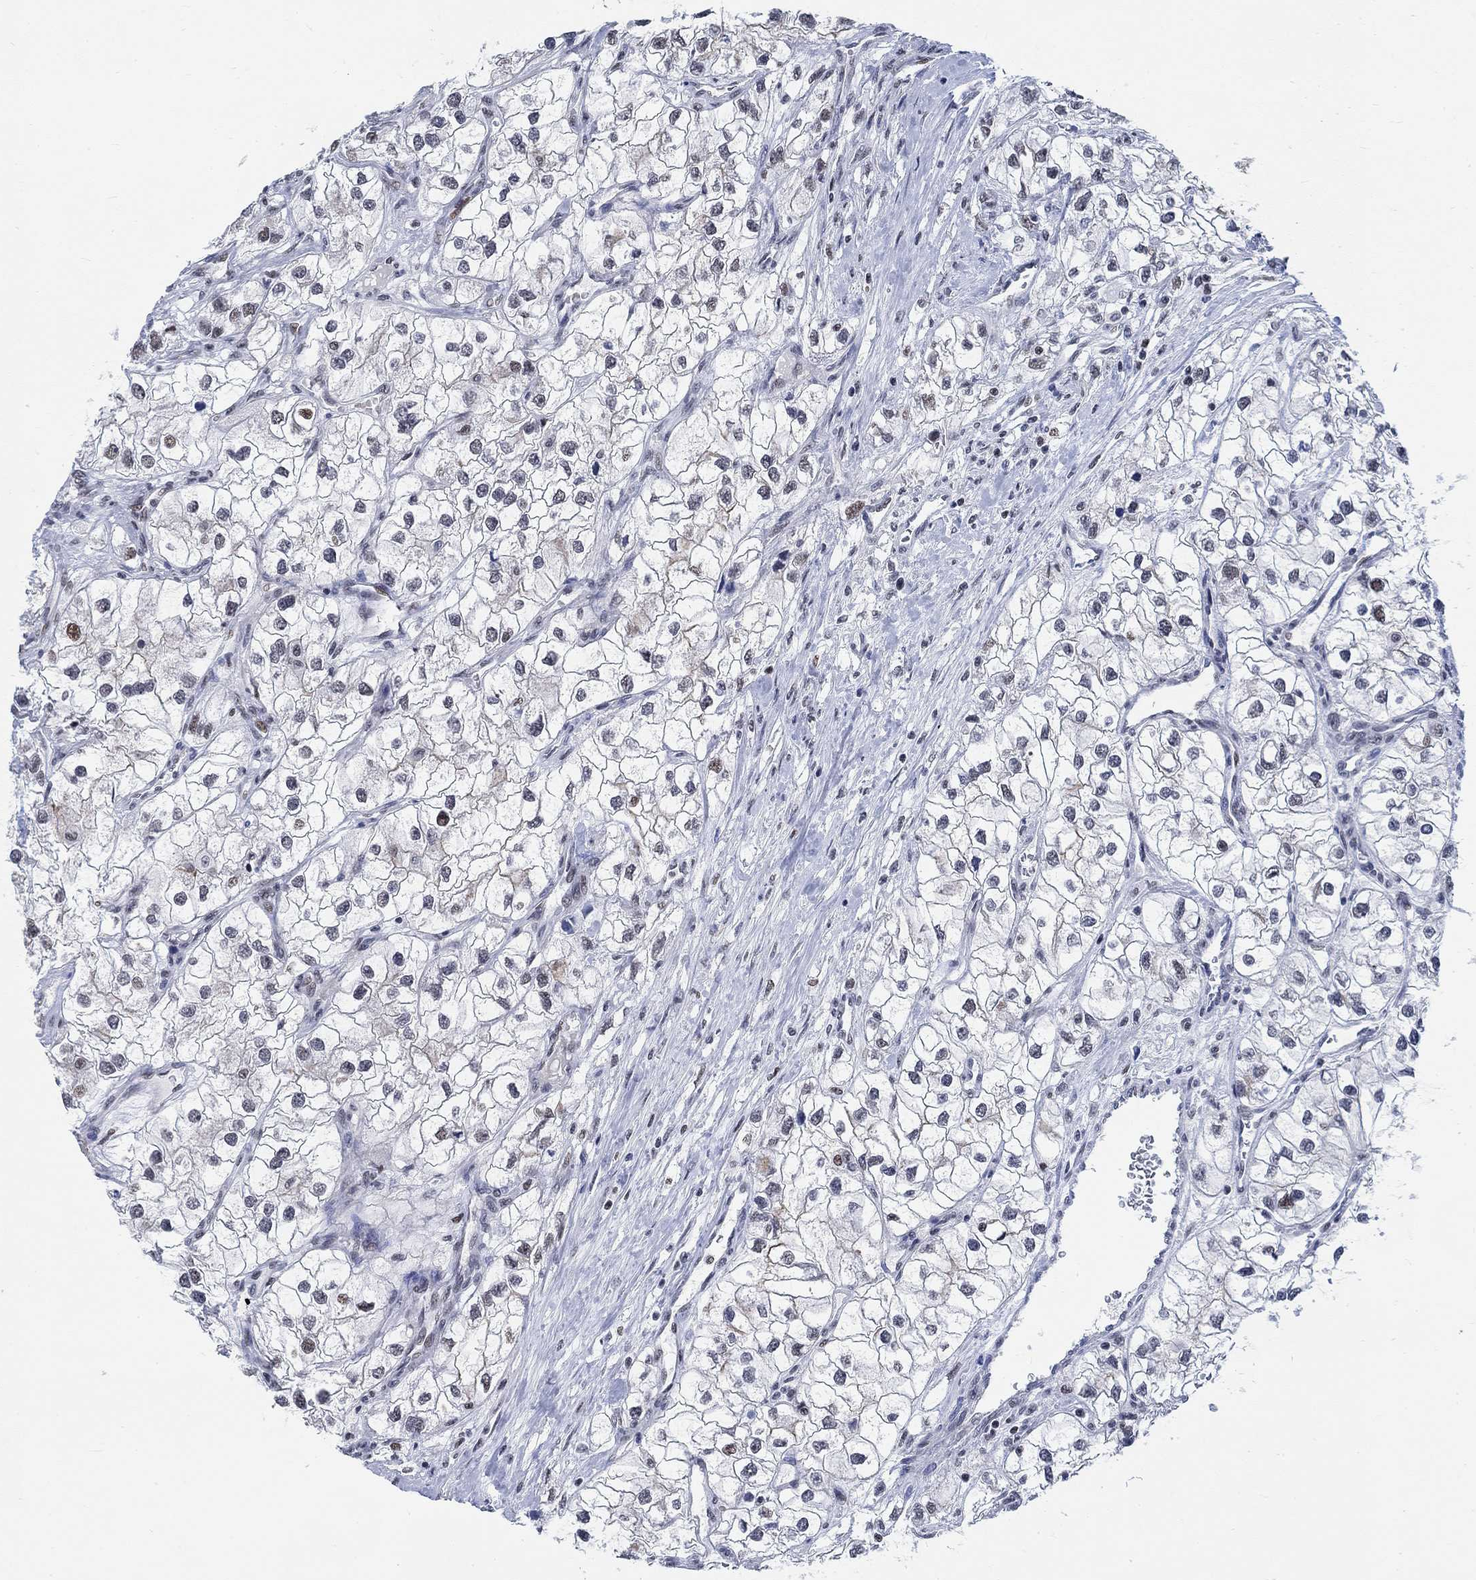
{"staining": {"intensity": "negative", "quantity": "none", "location": "none"}, "tissue": "renal cancer", "cell_type": "Tumor cells", "image_type": "cancer", "snomed": [{"axis": "morphology", "description": "Adenocarcinoma, NOS"}, {"axis": "topography", "description": "Kidney"}], "caption": "An image of renal adenocarcinoma stained for a protein displays no brown staining in tumor cells.", "gene": "KCNH8", "patient": {"sex": "male", "age": 59}}